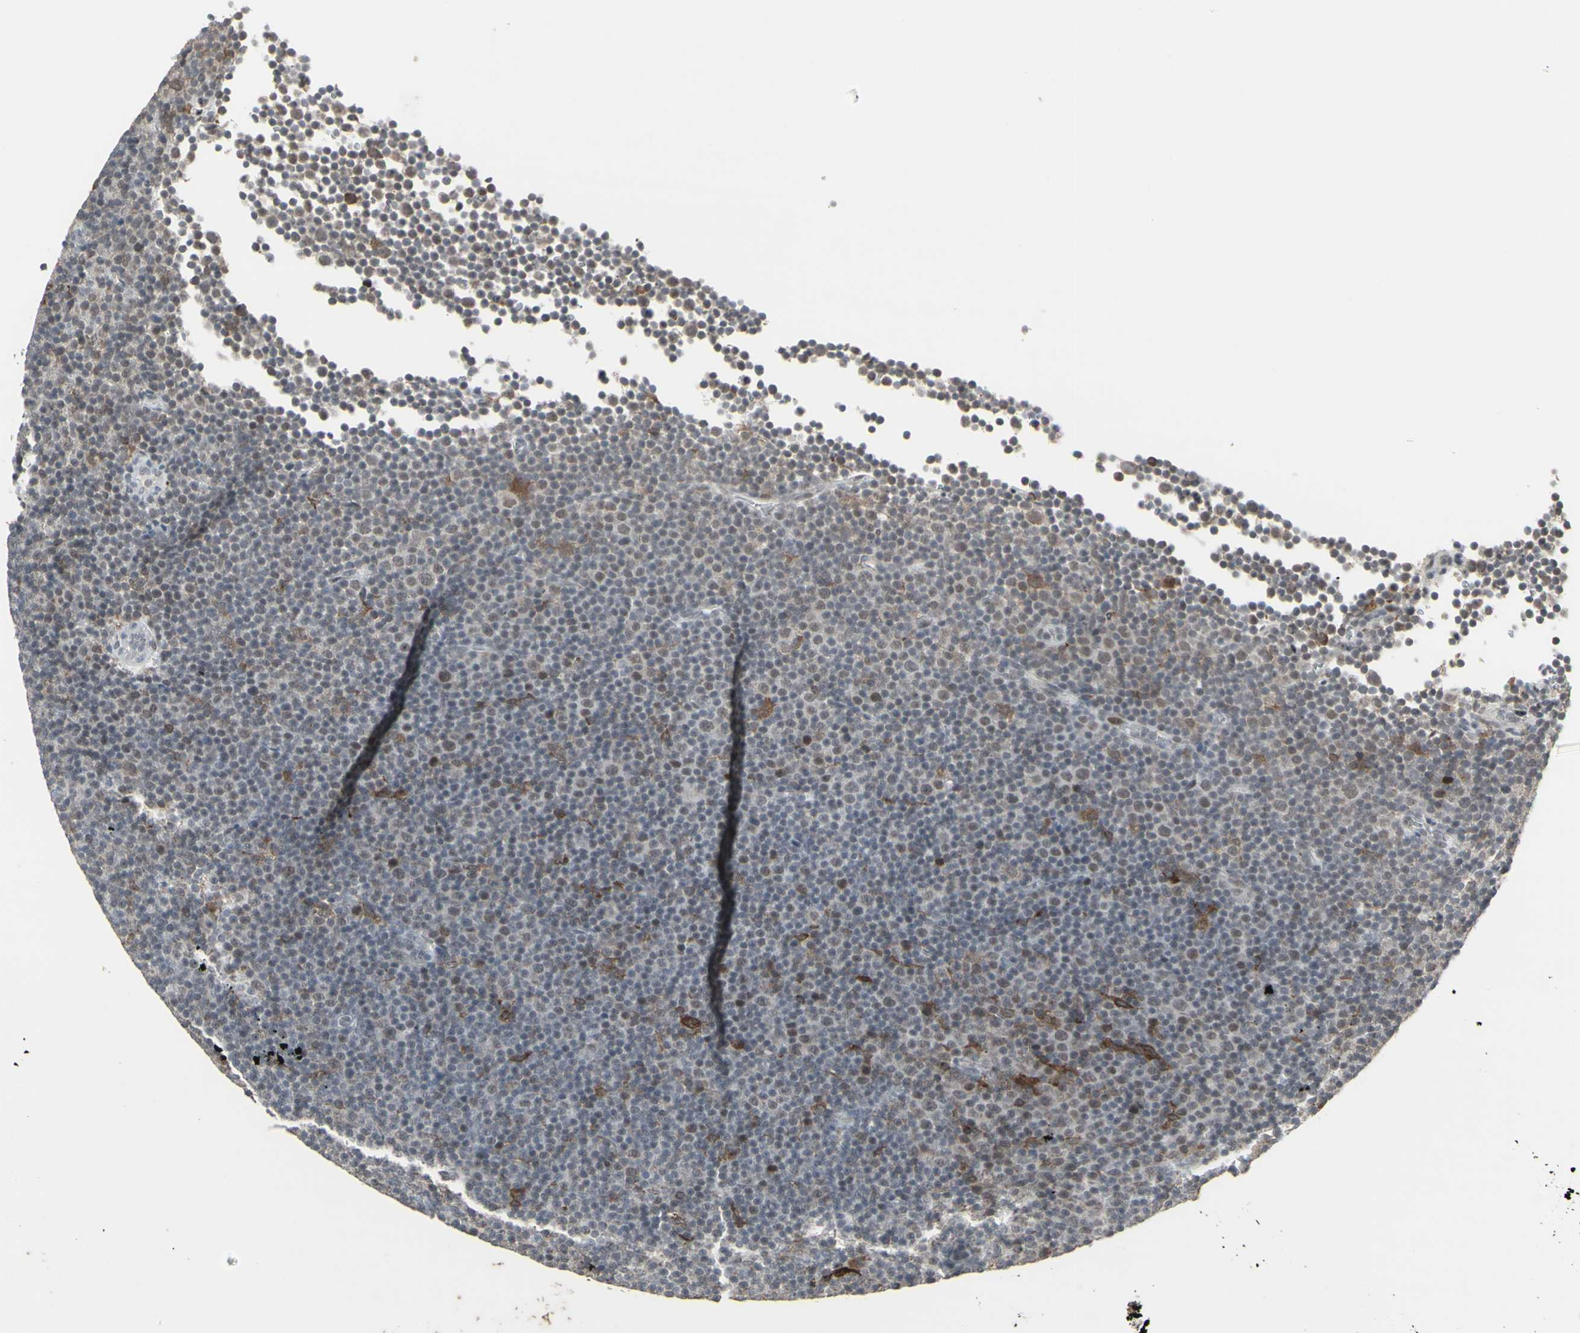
{"staining": {"intensity": "moderate", "quantity": "<25%", "location": "cytoplasmic/membranous"}, "tissue": "lymphoma", "cell_type": "Tumor cells", "image_type": "cancer", "snomed": [{"axis": "morphology", "description": "Malignant lymphoma, non-Hodgkin's type, Low grade"}, {"axis": "topography", "description": "Lymph node"}], "caption": "Lymphoma stained for a protein (brown) exhibits moderate cytoplasmic/membranous positive positivity in approximately <25% of tumor cells.", "gene": "SAMSN1", "patient": {"sex": "female", "age": 67}}